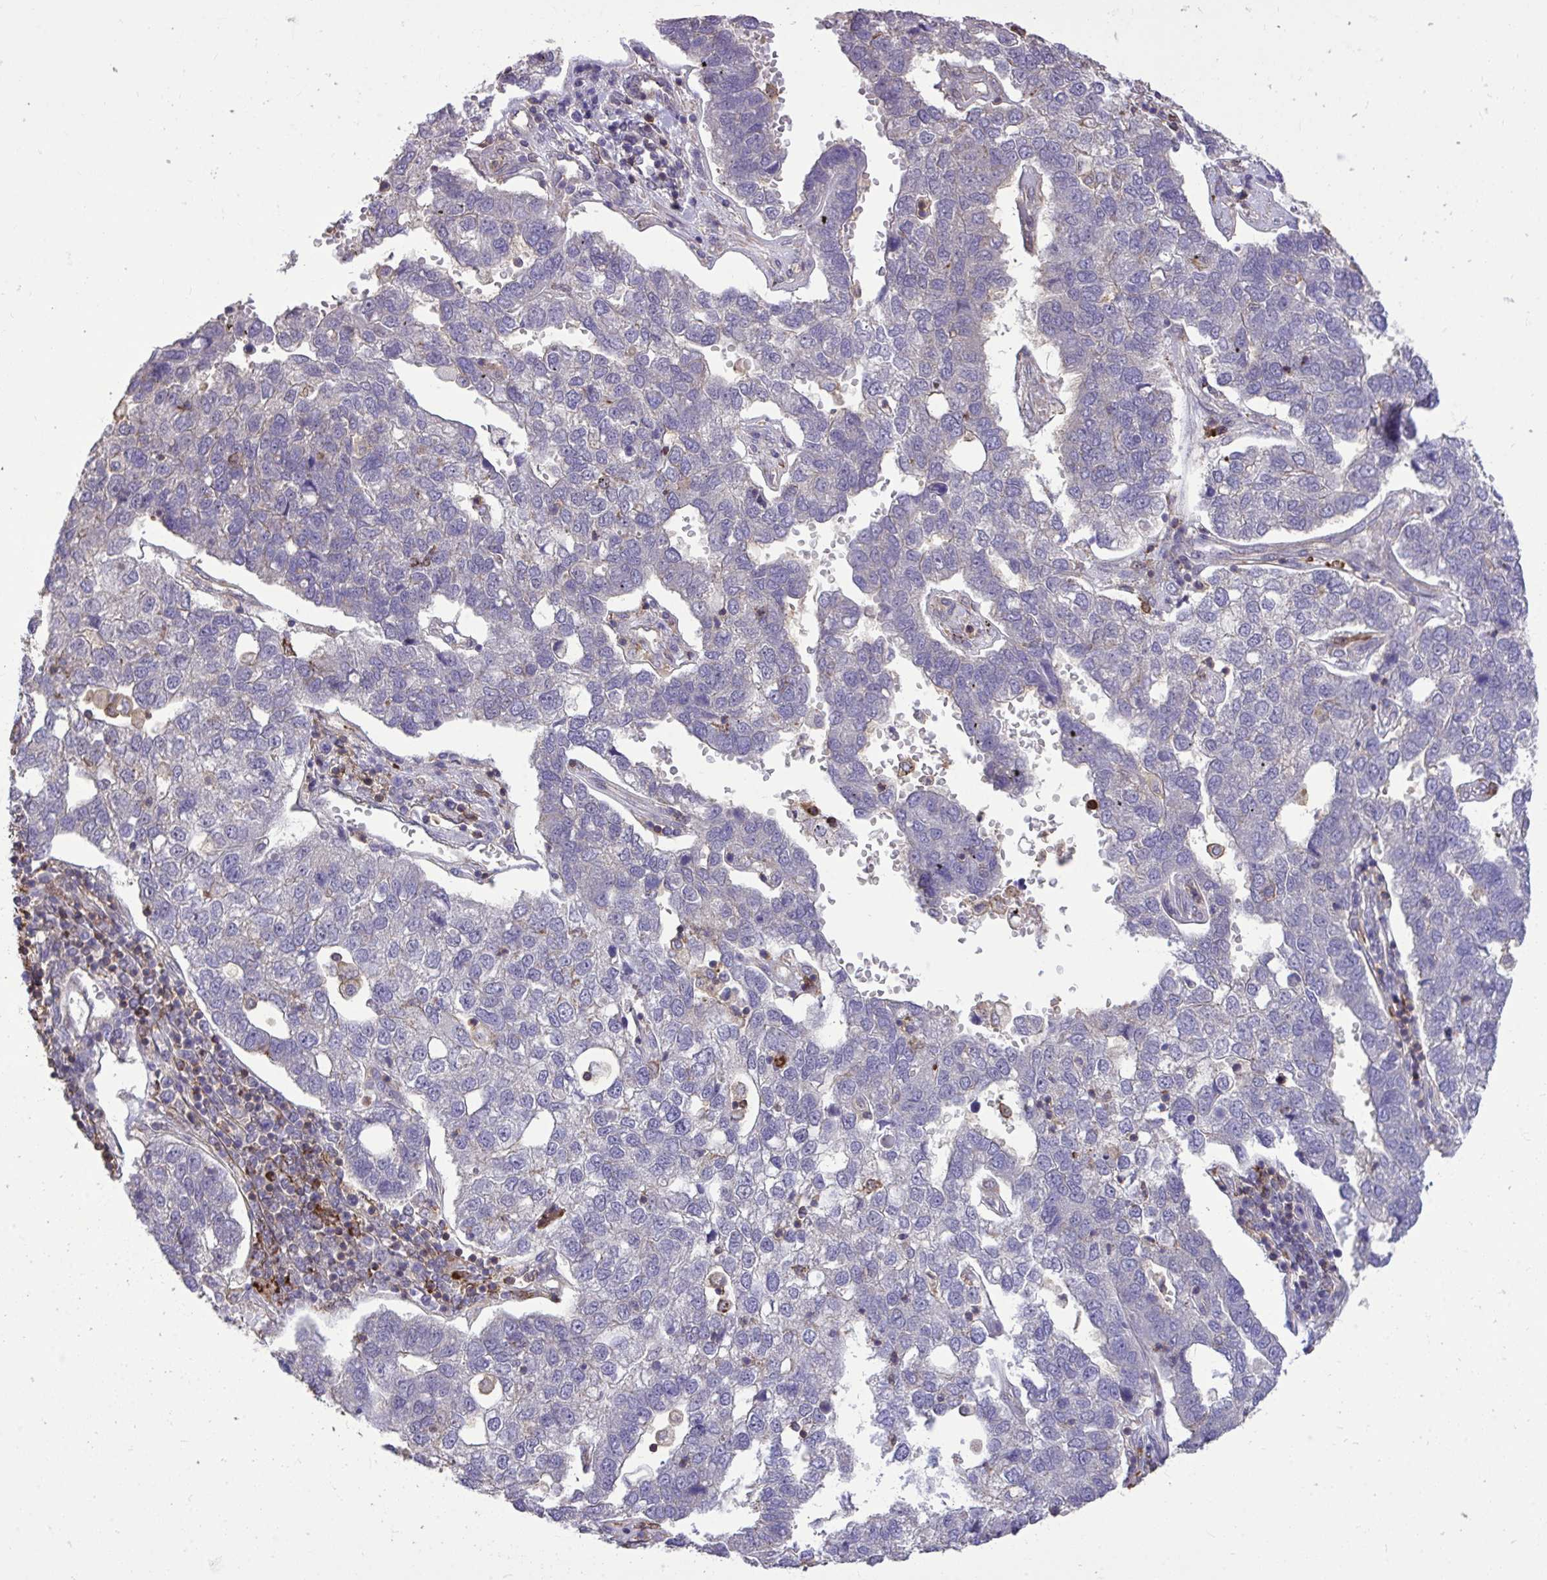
{"staining": {"intensity": "negative", "quantity": "none", "location": "none"}, "tissue": "pancreatic cancer", "cell_type": "Tumor cells", "image_type": "cancer", "snomed": [{"axis": "morphology", "description": "Adenocarcinoma, NOS"}, {"axis": "topography", "description": "Pancreas"}], "caption": "A photomicrograph of pancreatic adenocarcinoma stained for a protein displays no brown staining in tumor cells.", "gene": "IGFL2", "patient": {"sex": "female", "age": 61}}